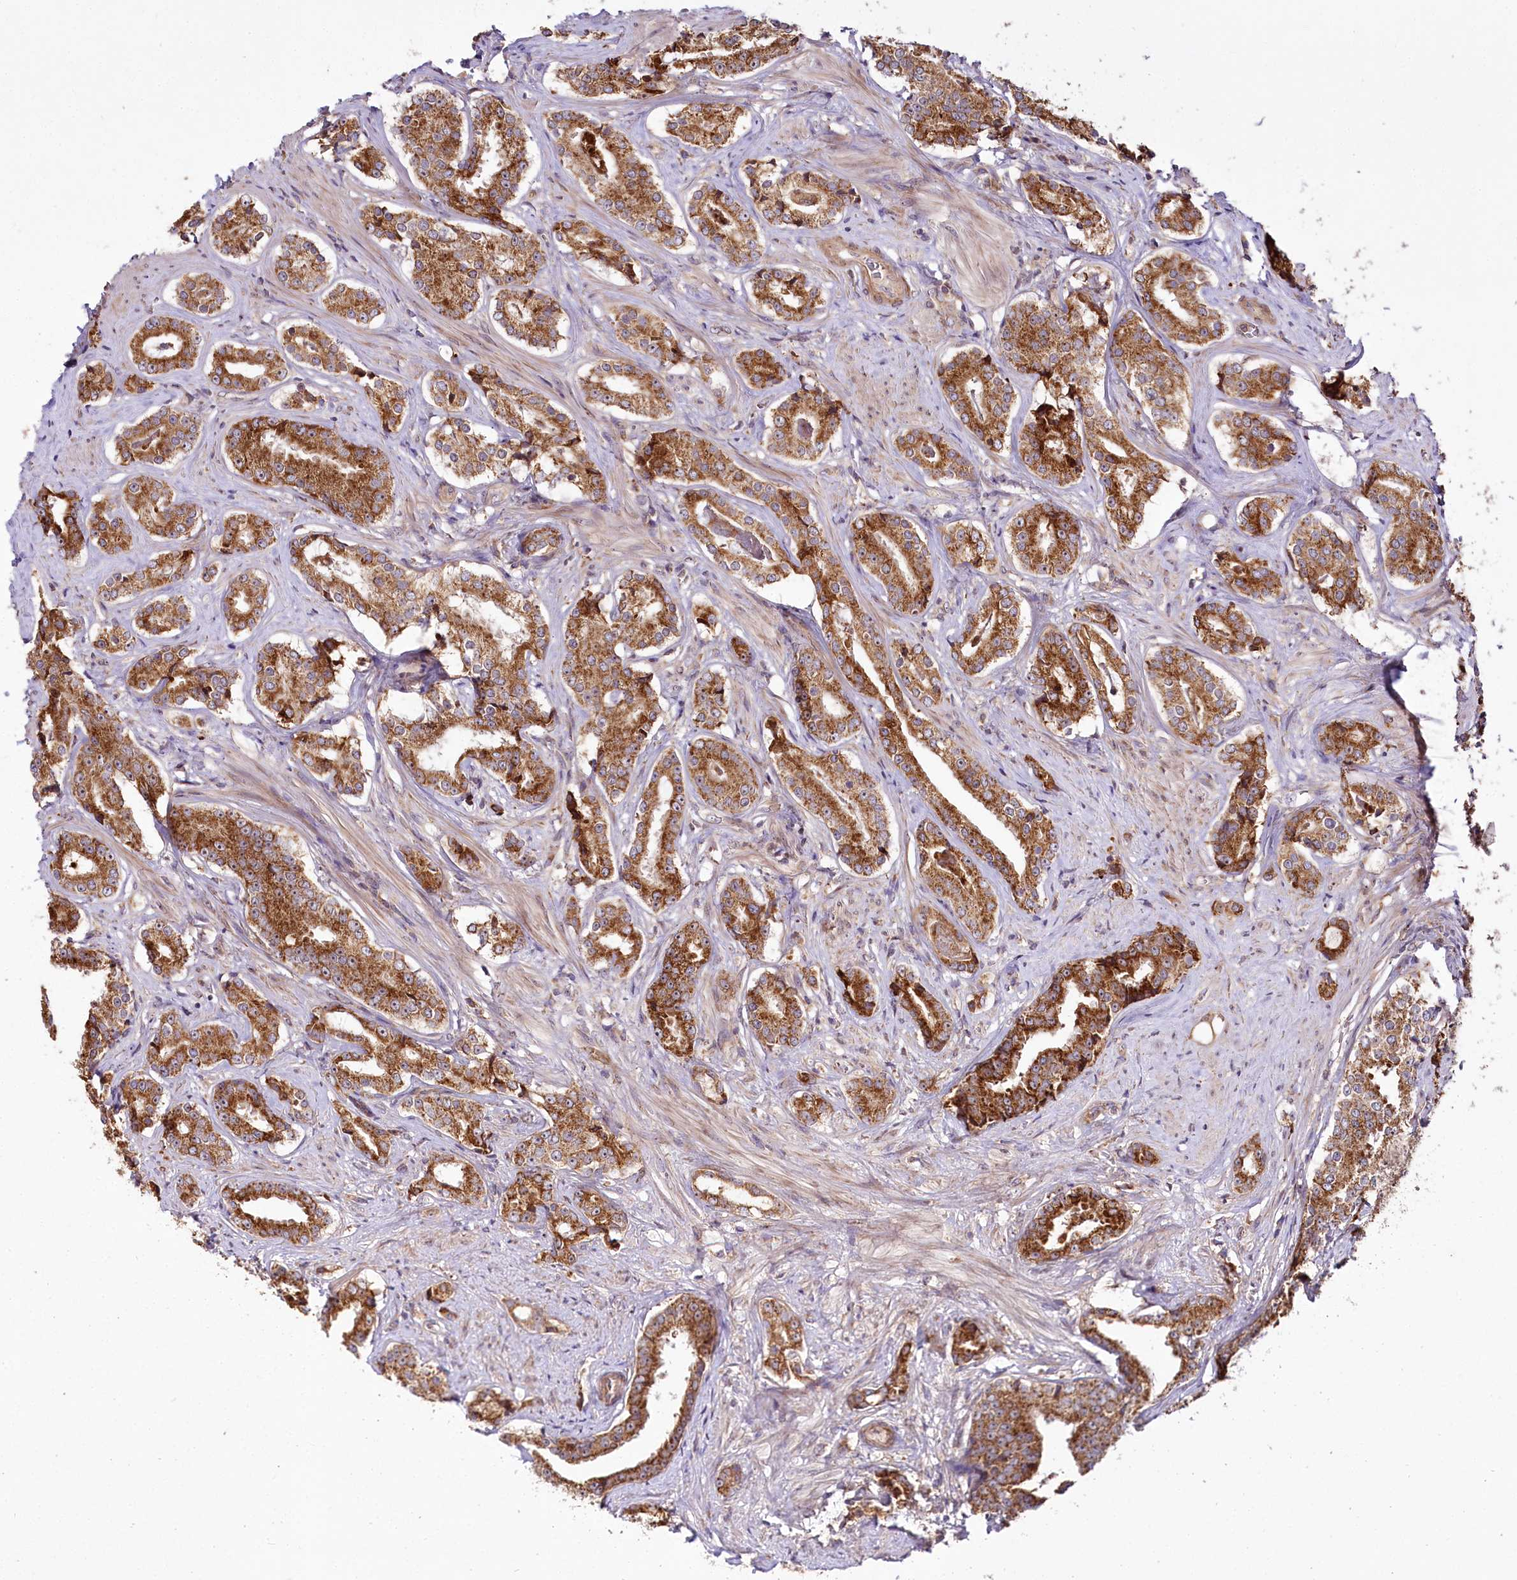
{"staining": {"intensity": "strong", "quantity": ">75%", "location": "cytoplasmic/membranous"}, "tissue": "prostate cancer", "cell_type": "Tumor cells", "image_type": "cancer", "snomed": [{"axis": "morphology", "description": "Adenocarcinoma, High grade"}, {"axis": "topography", "description": "Prostate"}], "caption": "Tumor cells display high levels of strong cytoplasmic/membranous expression in approximately >75% of cells in human prostate cancer. Nuclei are stained in blue.", "gene": "RAB7A", "patient": {"sex": "male", "age": 58}}